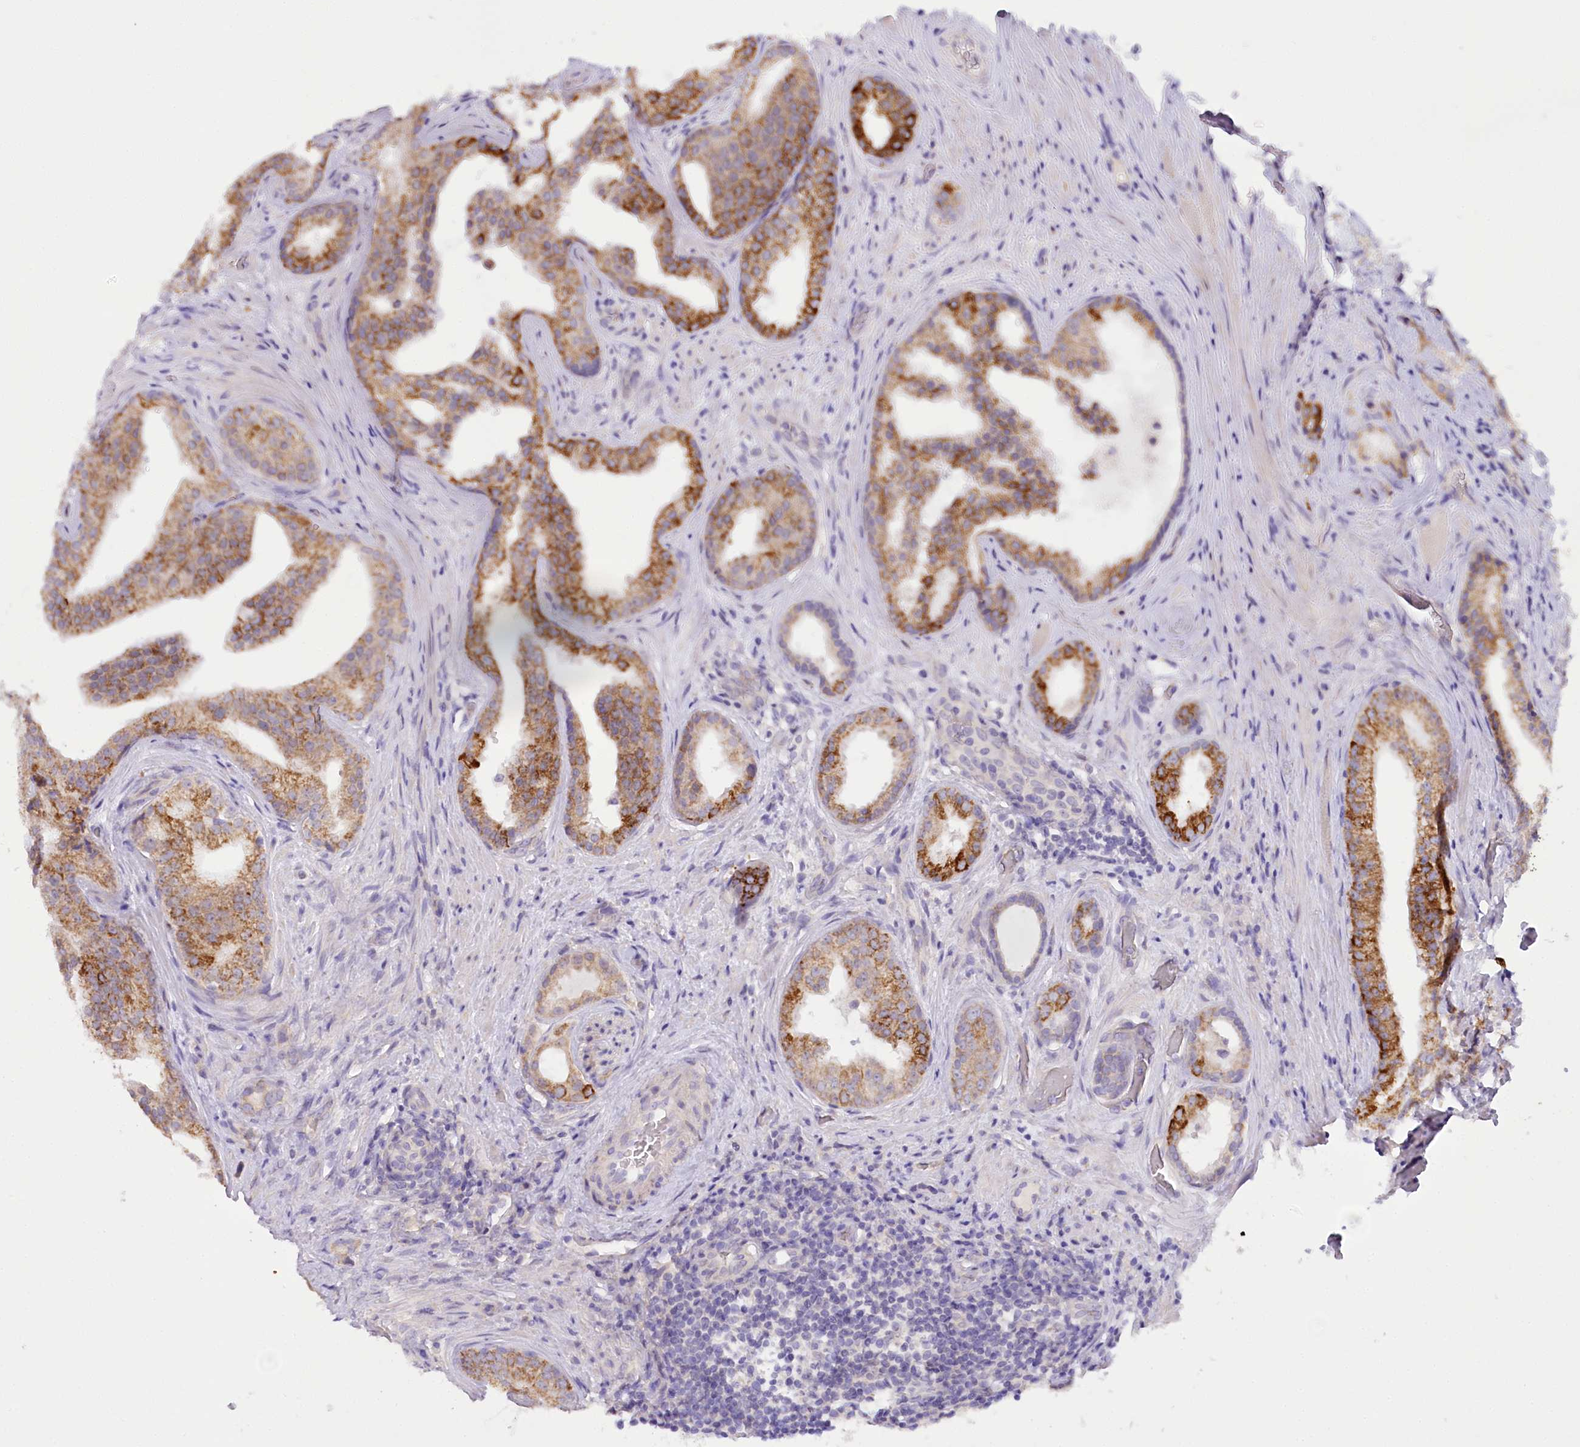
{"staining": {"intensity": "moderate", "quantity": "25%-75%", "location": "cytoplasmic/membranous"}, "tissue": "prostate cancer", "cell_type": "Tumor cells", "image_type": "cancer", "snomed": [{"axis": "morphology", "description": "Adenocarcinoma, Low grade"}, {"axis": "topography", "description": "Prostate"}], "caption": "The micrograph demonstrates staining of prostate cancer (low-grade adenocarcinoma), revealing moderate cytoplasmic/membranous protein expression (brown color) within tumor cells.", "gene": "DCUN1D1", "patient": {"sex": "male", "age": 71}}